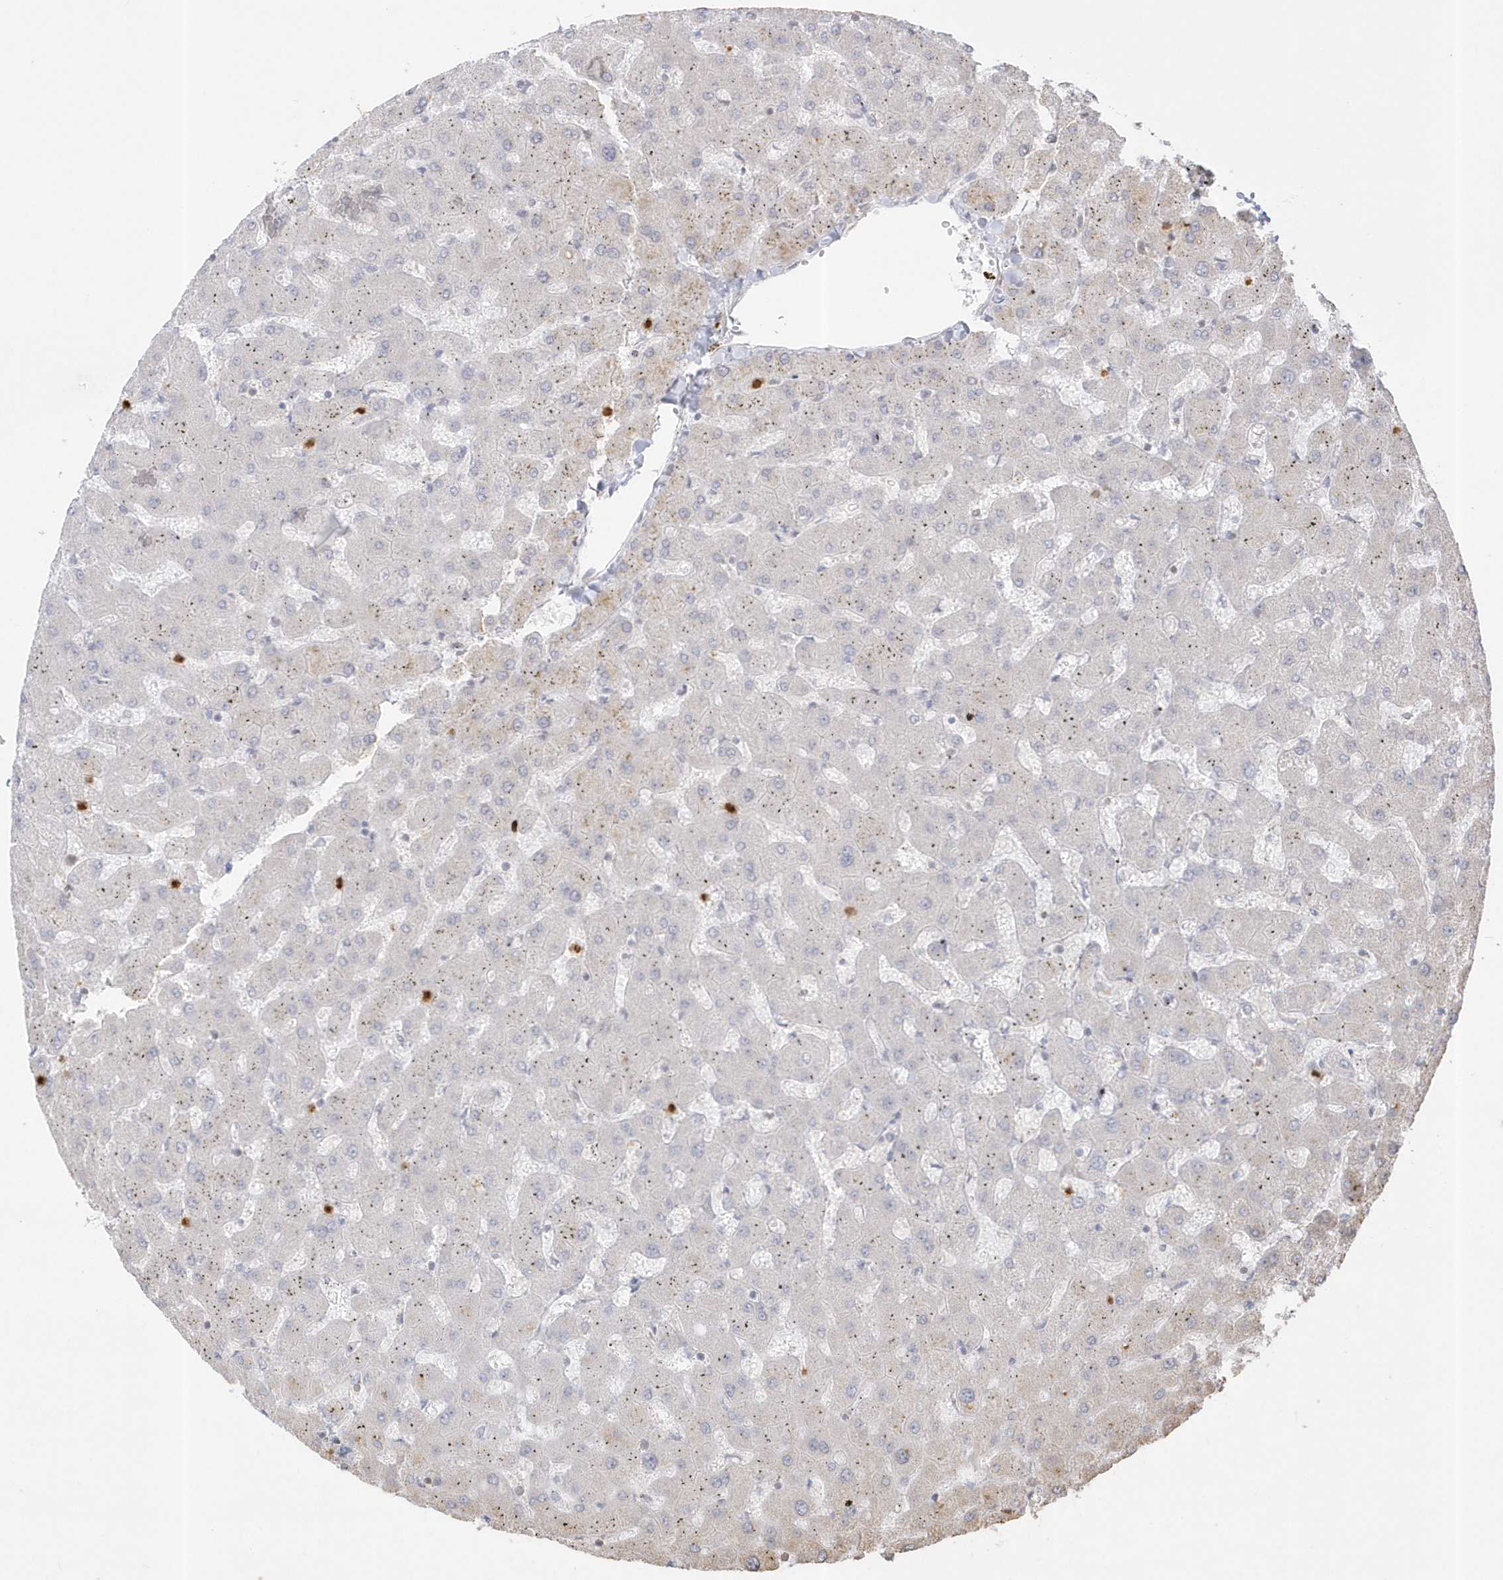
{"staining": {"intensity": "negative", "quantity": "none", "location": "none"}, "tissue": "liver", "cell_type": "Cholangiocytes", "image_type": "normal", "snomed": [{"axis": "morphology", "description": "Normal tissue, NOS"}, {"axis": "topography", "description": "Liver"}], "caption": "The IHC micrograph has no significant staining in cholangiocytes of liver. (DAB (3,3'-diaminobenzidine) immunohistochemistry visualized using brightfield microscopy, high magnification).", "gene": "NAF1", "patient": {"sex": "female", "age": 63}}